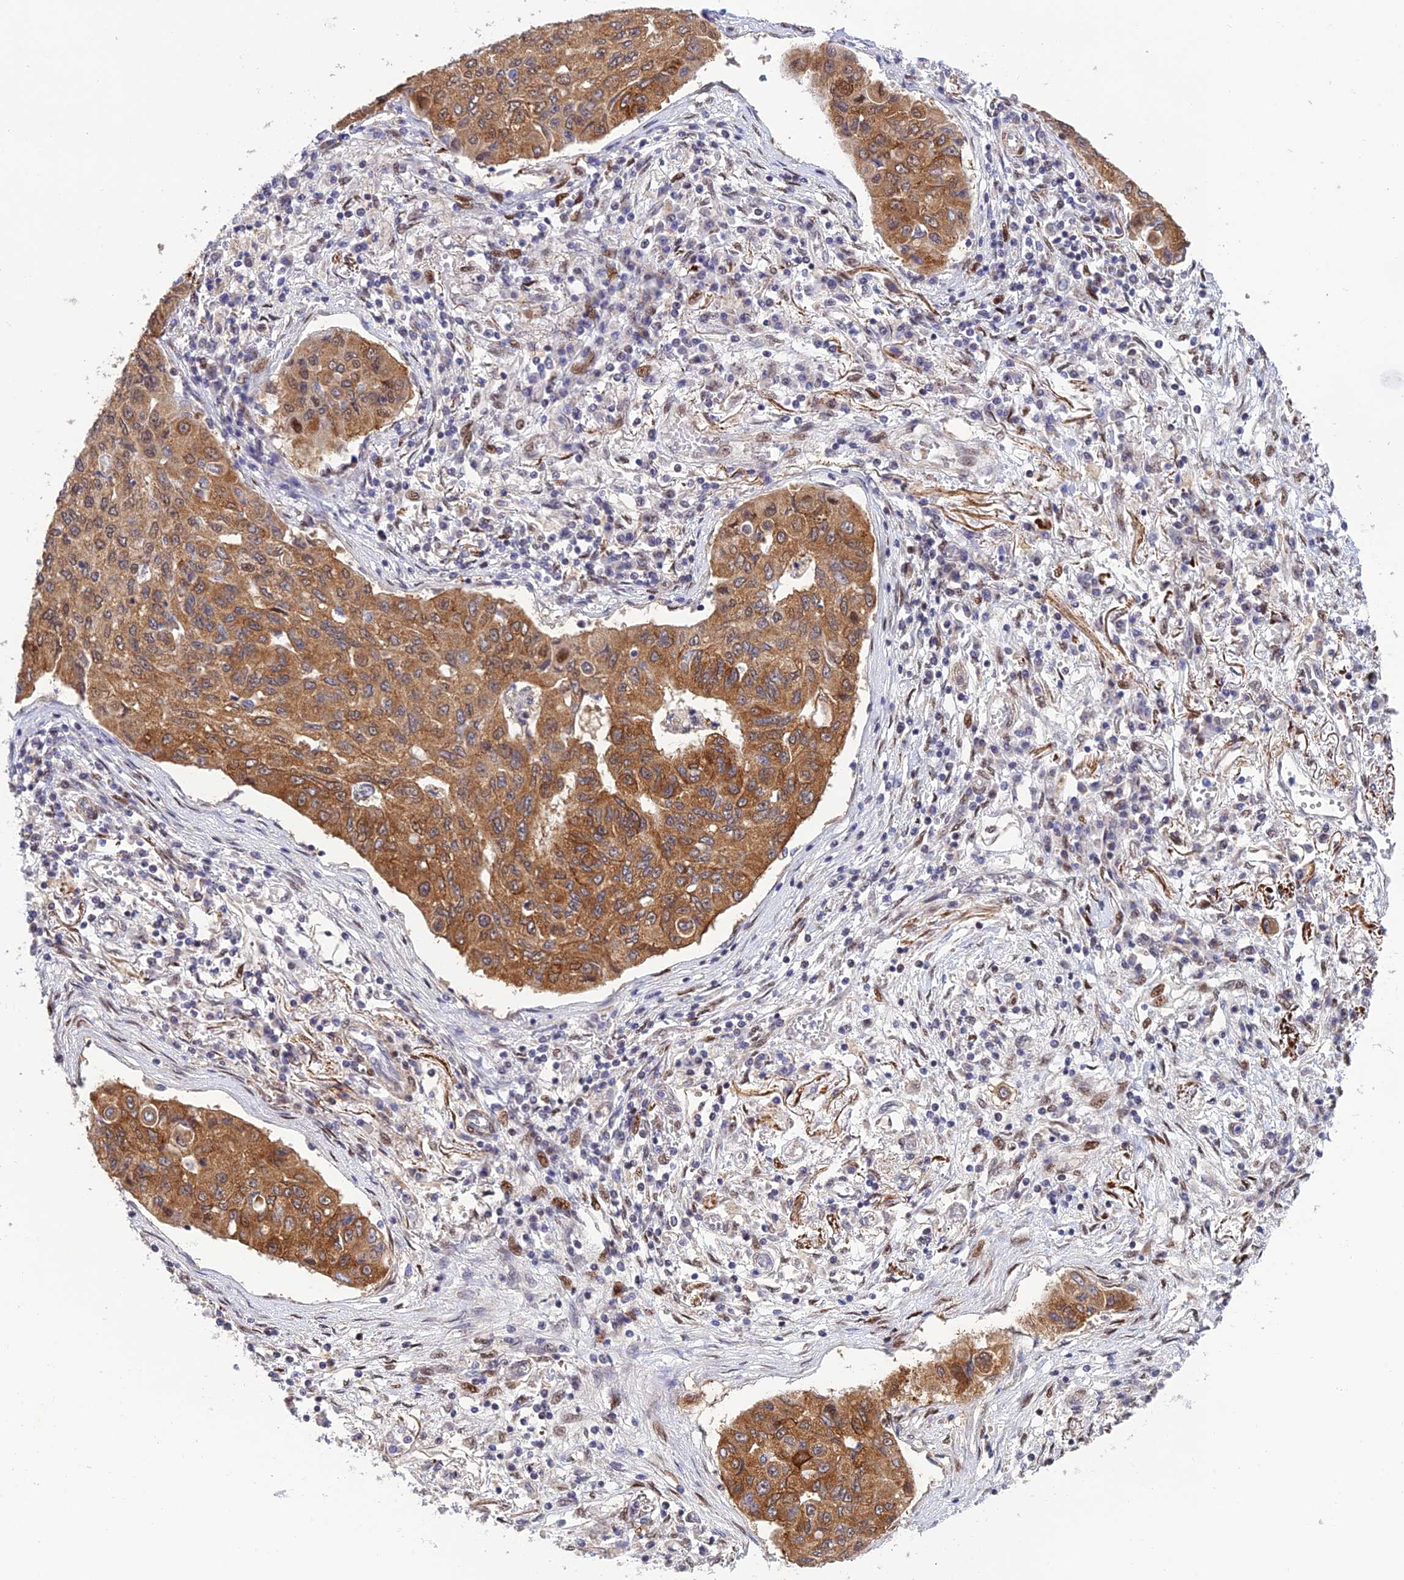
{"staining": {"intensity": "moderate", "quantity": ">75%", "location": "cytoplasmic/membranous"}, "tissue": "lung cancer", "cell_type": "Tumor cells", "image_type": "cancer", "snomed": [{"axis": "morphology", "description": "Squamous cell carcinoma, NOS"}, {"axis": "topography", "description": "Lung"}], "caption": "Protein staining of lung cancer (squamous cell carcinoma) tissue displays moderate cytoplasmic/membranous expression in about >75% of tumor cells.", "gene": "WDR55", "patient": {"sex": "male", "age": 74}}